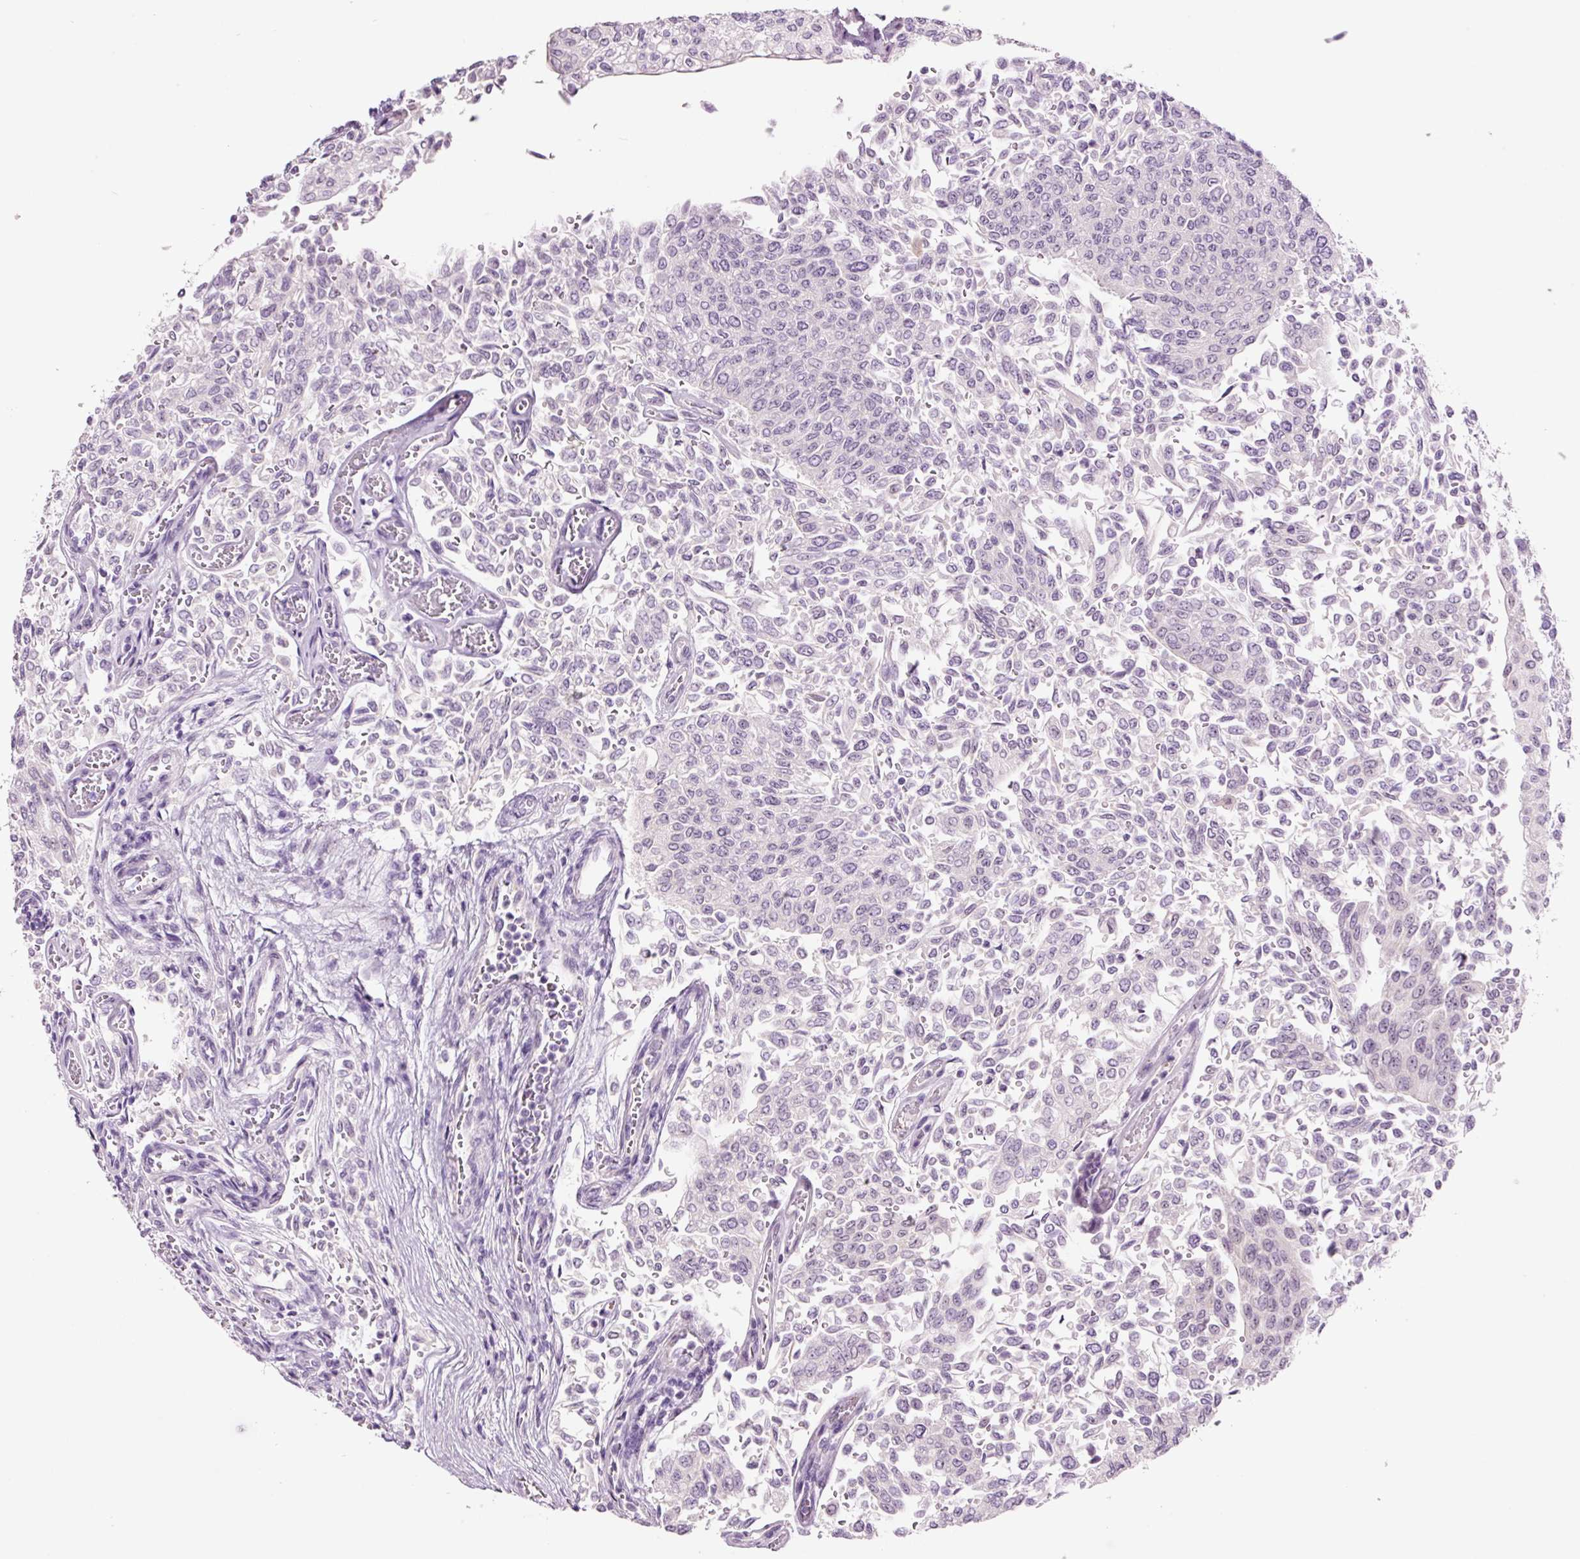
{"staining": {"intensity": "negative", "quantity": "none", "location": "none"}, "tissue": "urothelial cancer", "cell_type": "Tumor cells", "image_type": "cancer", "snomed": [{"axis": "morphology", "description": "Urothelial carcinoma, NOS"}, {"axis": "topography", "description": "Urinary bladder"}], "caption": "Human transitional cell carcinoma stained for a protein using immunohistochemistry (IHC) reveals no staining in tumor cells.", "gene": "GCG", "patient": {"sex": "male", "age": 59}}